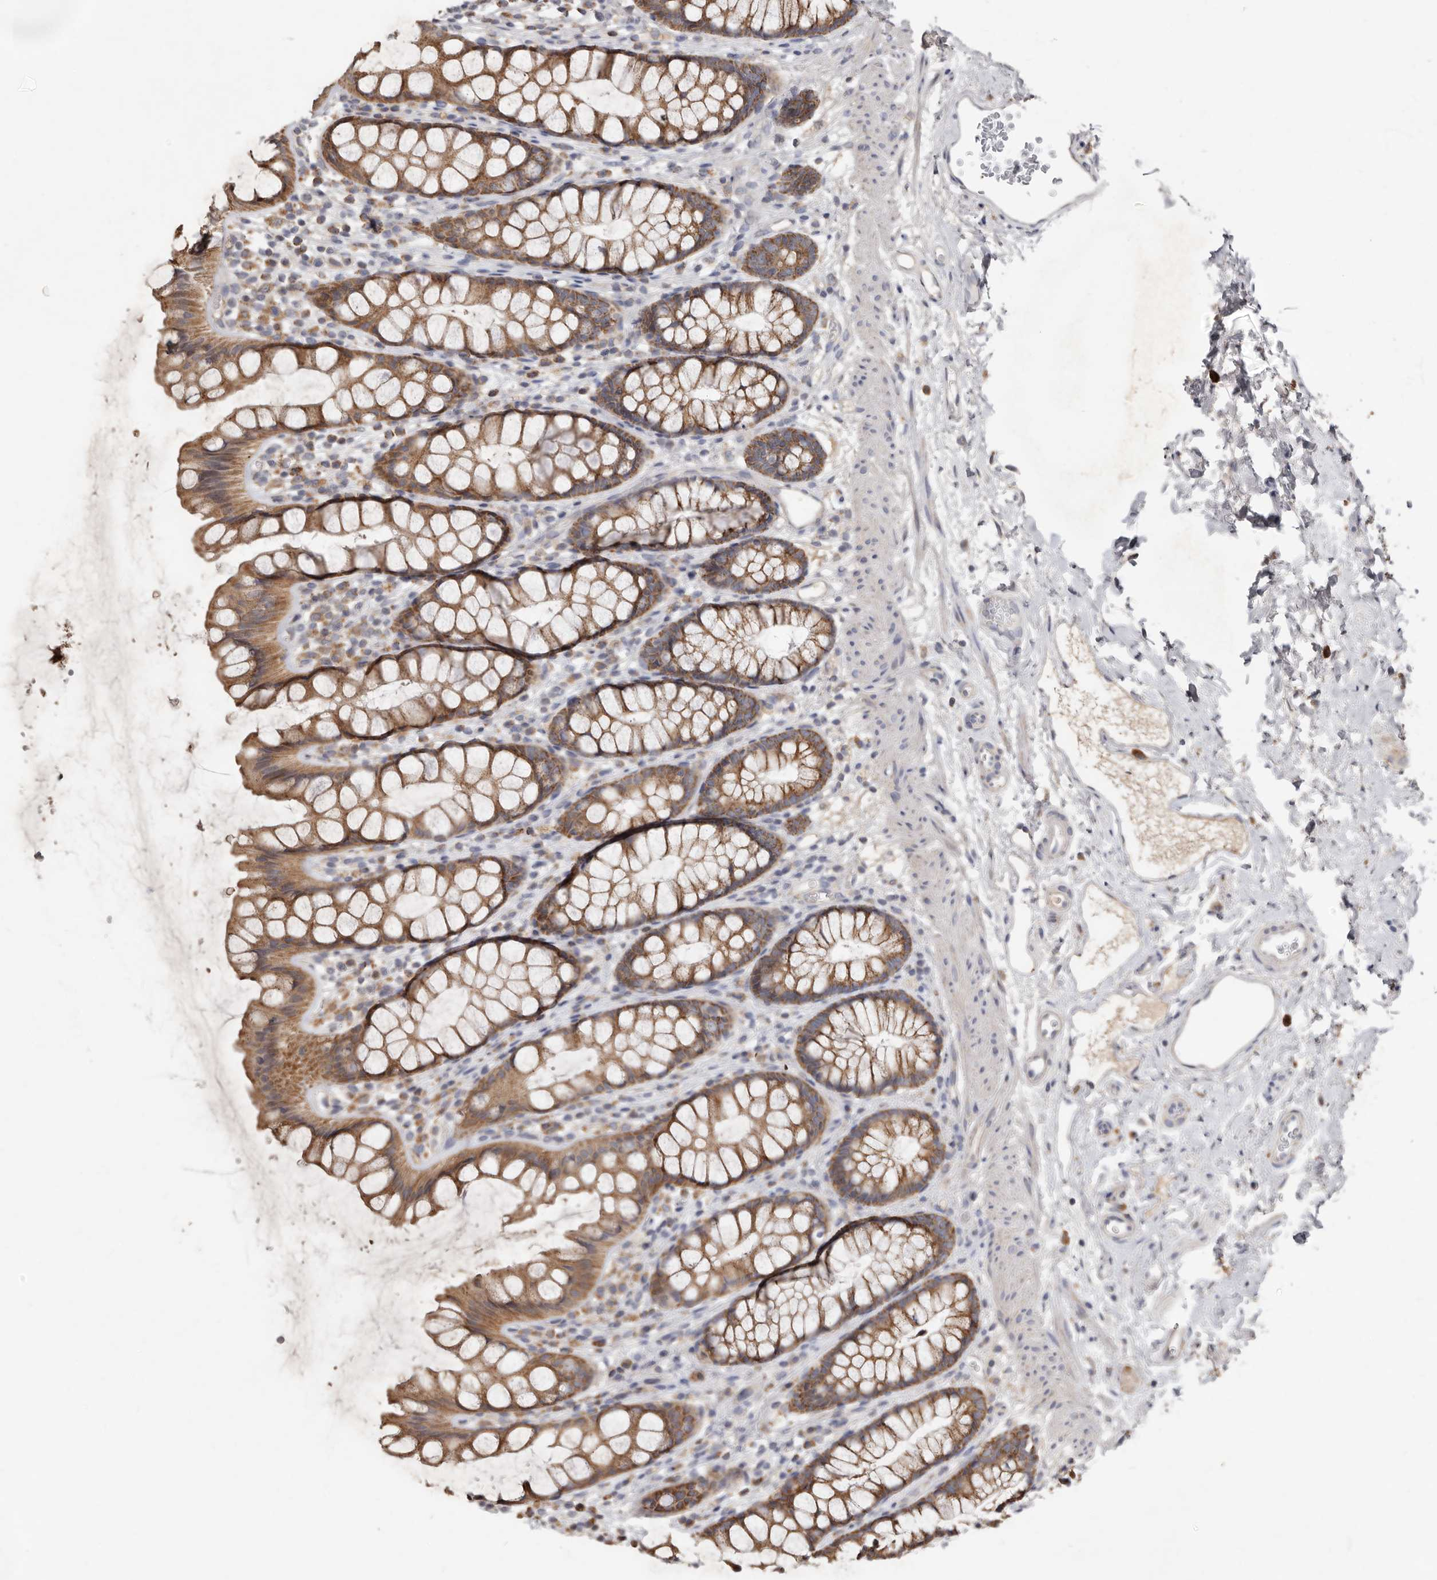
{"staining": {"intensity": "moderate", "quantity": ">75%", "location": "cytoplasmic/membranous"}, "tissue": "rectum", "cell_type": "Glandular cells", "image_type": "normal", "snomed": [{"axis": "morphology", "description": "Normal tissue, NOS"}, {"axis": "topography", "description": "Rectum"}], "caption": "Normal rectum shows moderate cytoplasmic/membranous expression in about >75% of glandular cells.", "gene": "KIF26B", "patient": {"sex": "female", "age": 65}}